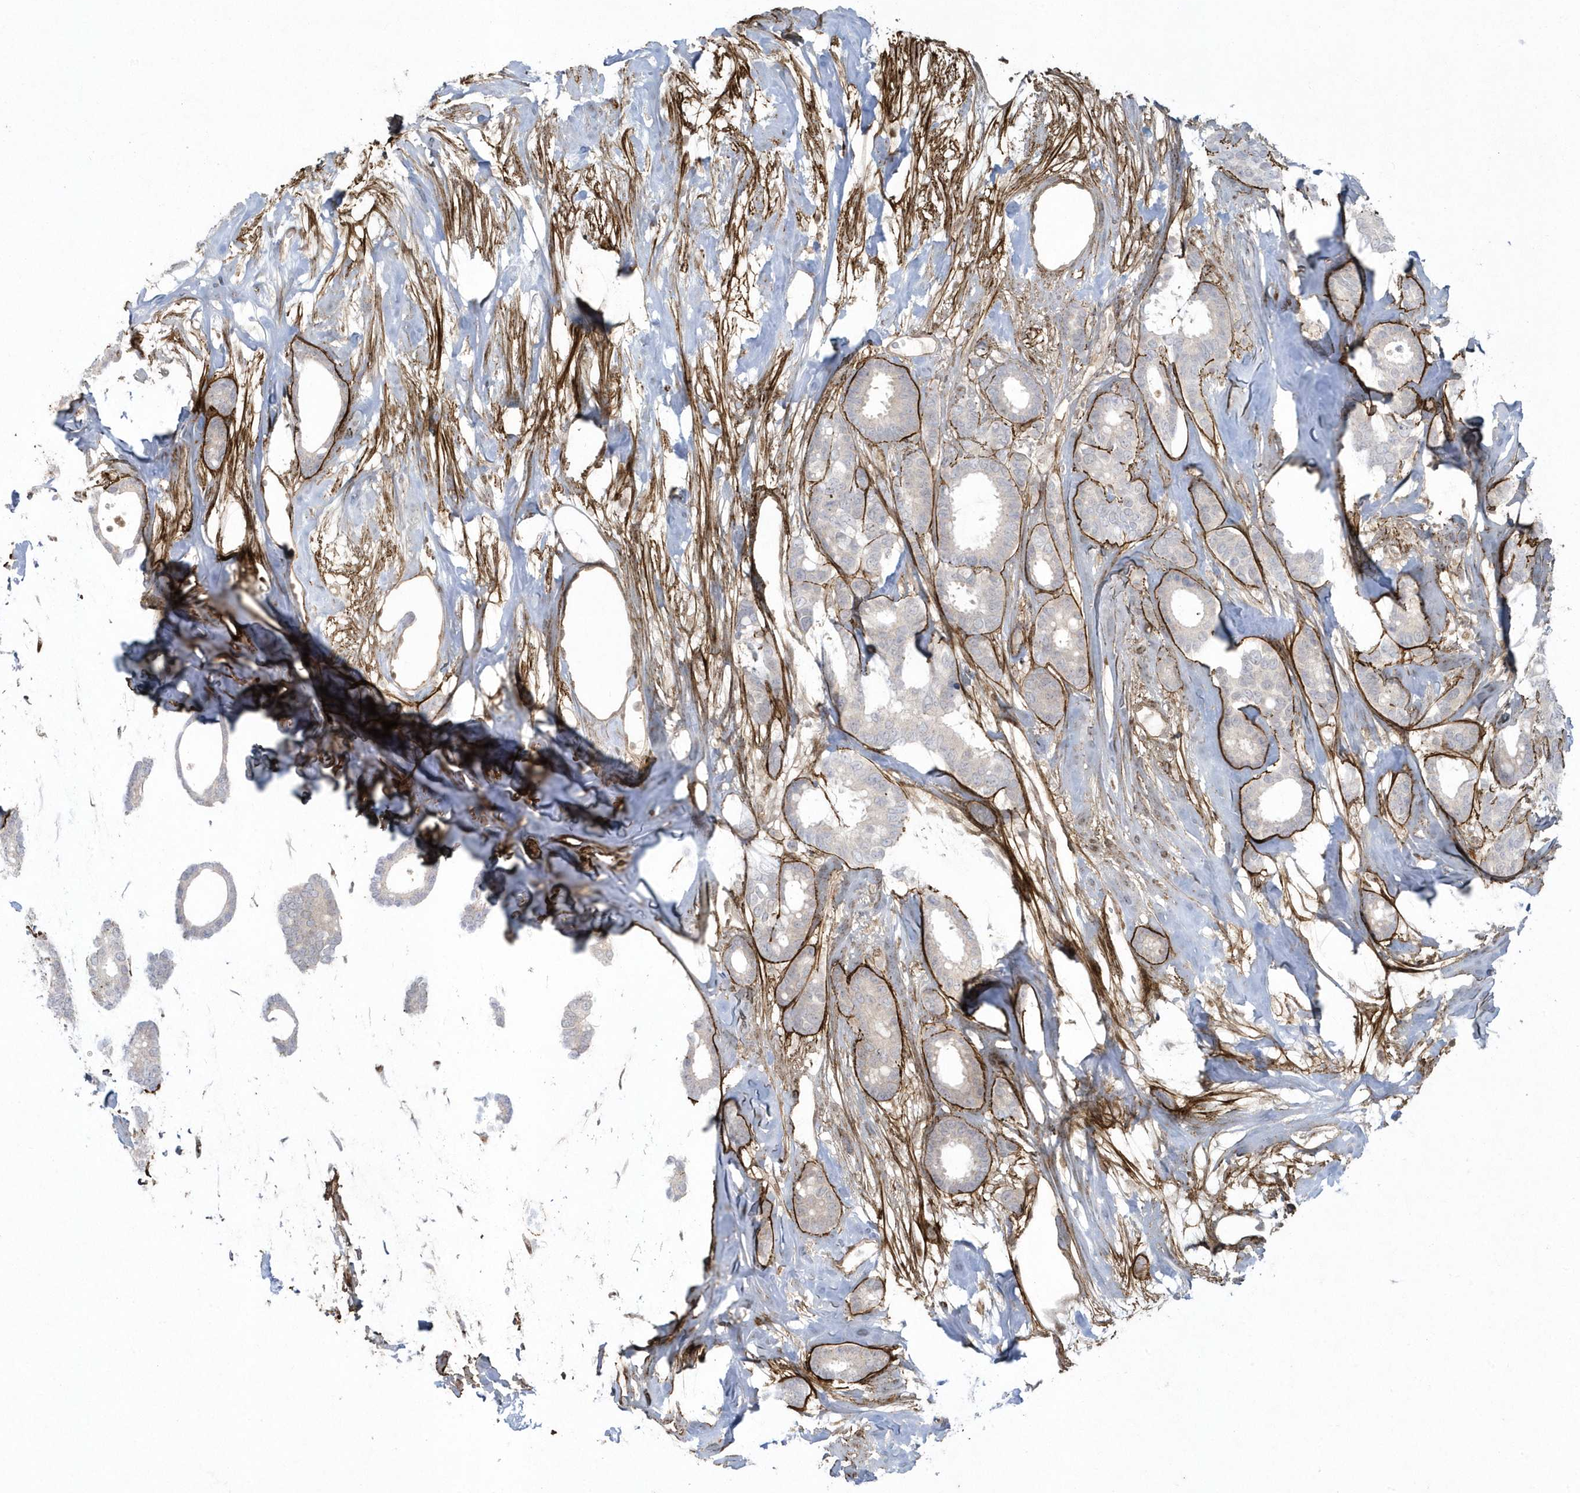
{"staining": {"intensity": "negative", "quantity": "none", "location": "none"}, "tissue": "breast cancer", "cell_type": "Tumor cells", "image_type": "cancer", "snomed": [{"axis": "morphology", "description": "Duct carcinoma"}, {"axis": "topography", "description": "Breast"}], "caption": "This is a micrograph of immunohistochemistry (IHC) staining of breast cancer (intraductal carcinoma), which shows no expression in tumor cells. (DAB immunohistochemistry, high magnification).", "gene": "MASP2", "patient": {"sex": "female", "age": 87}}